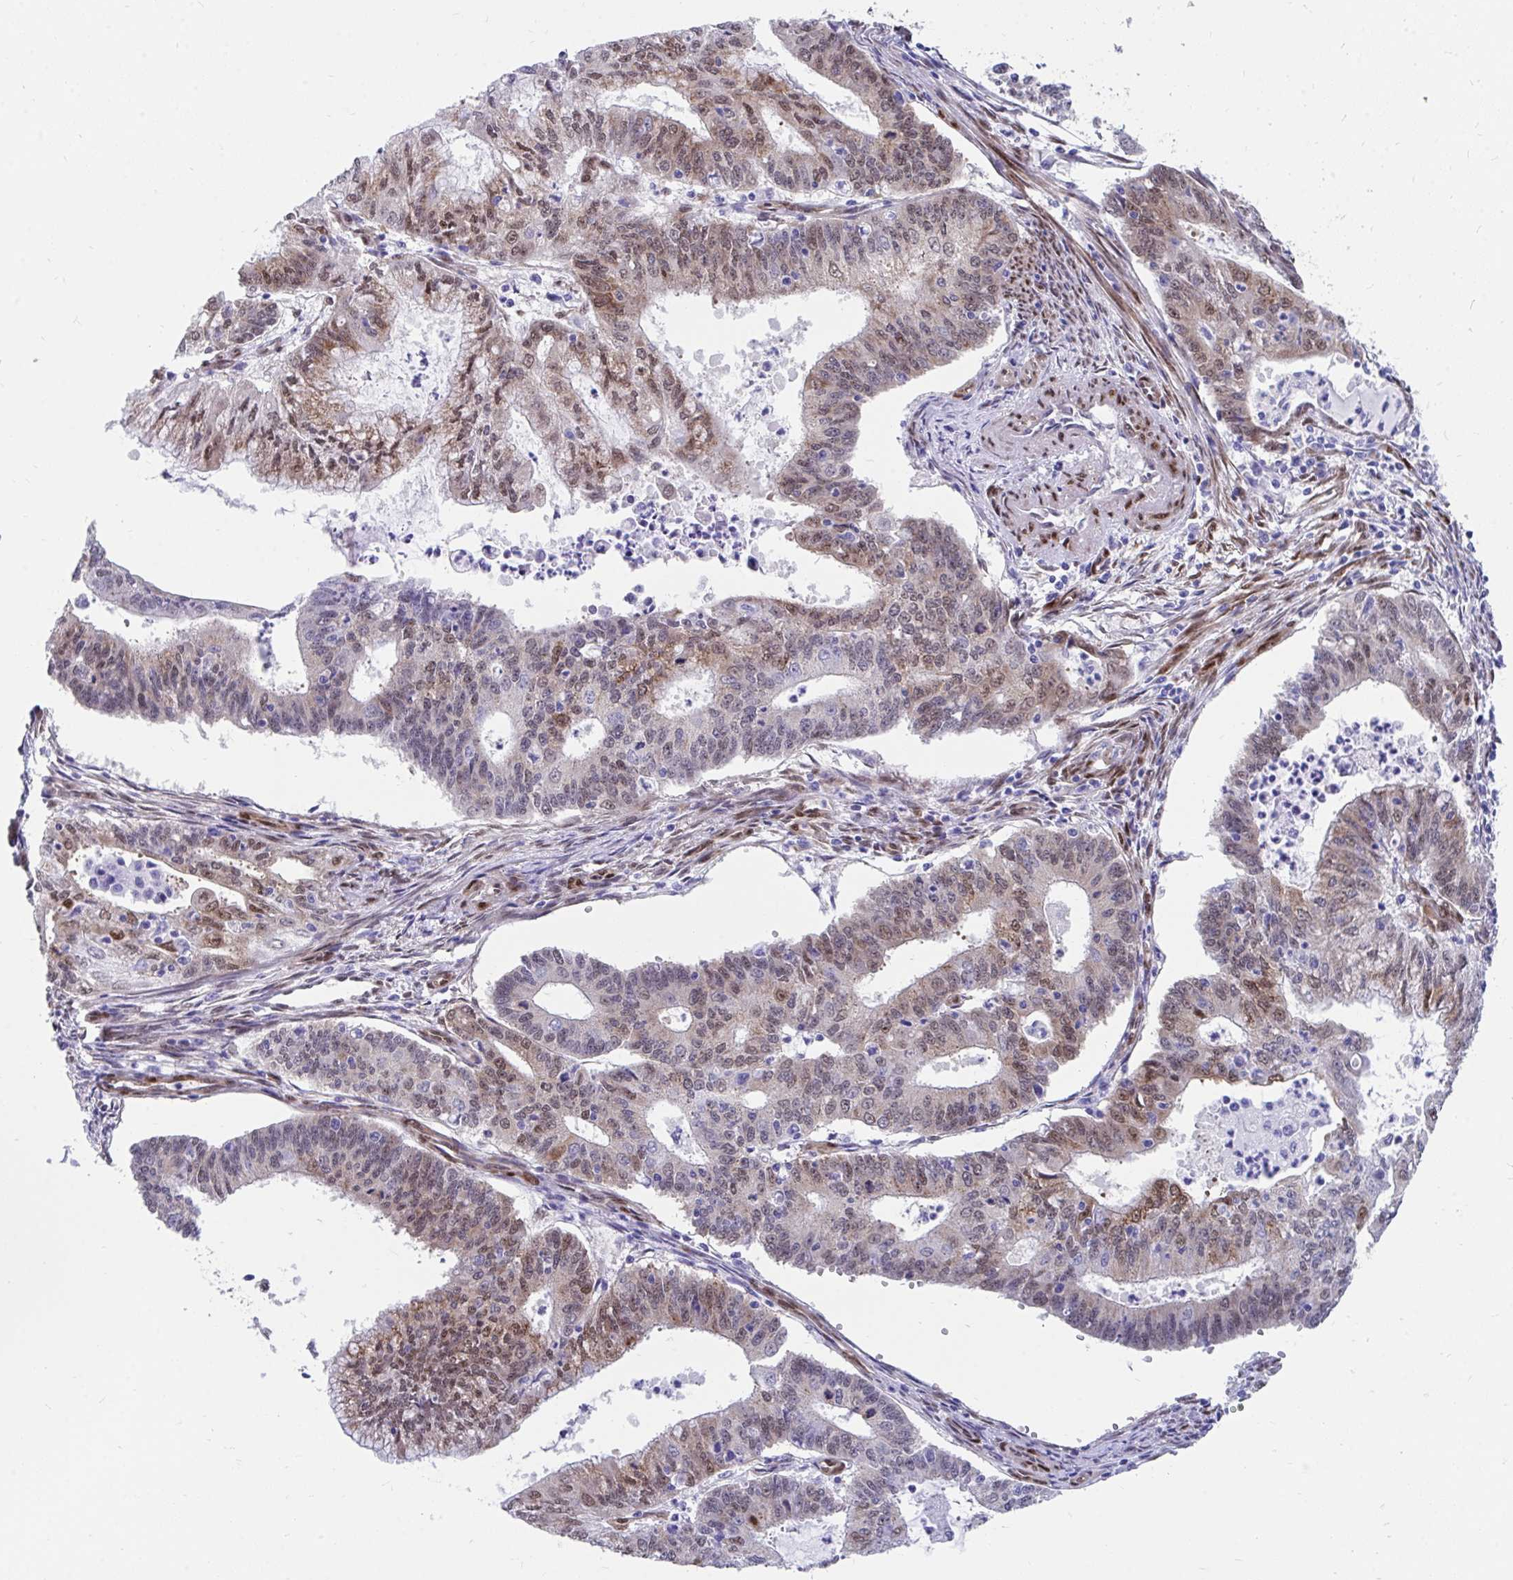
{"staining": {"intensity": "moderate", "quantity": "25%-75%", "location": "cytoplasmic/membranous,nuclear"}, "tissue": "endometrial cancer", "cell_type": "Tumor cells", "image_type": "cancer", "snomed": [{"axis": "morphology", "description": "Adenocarcinoma, NOS"}, {"axis": "topography", "description": "Endometrium"}], "caption": "Moderate cytoplasmic/membranous and nuclear staining for a protein is seen in approximately 25%-75% of tumor cells of endometrial cancer (adenocarcinoma) using IHC.", "gene": "RBPMS", "patient": {"sex": "female", "age": 61}}